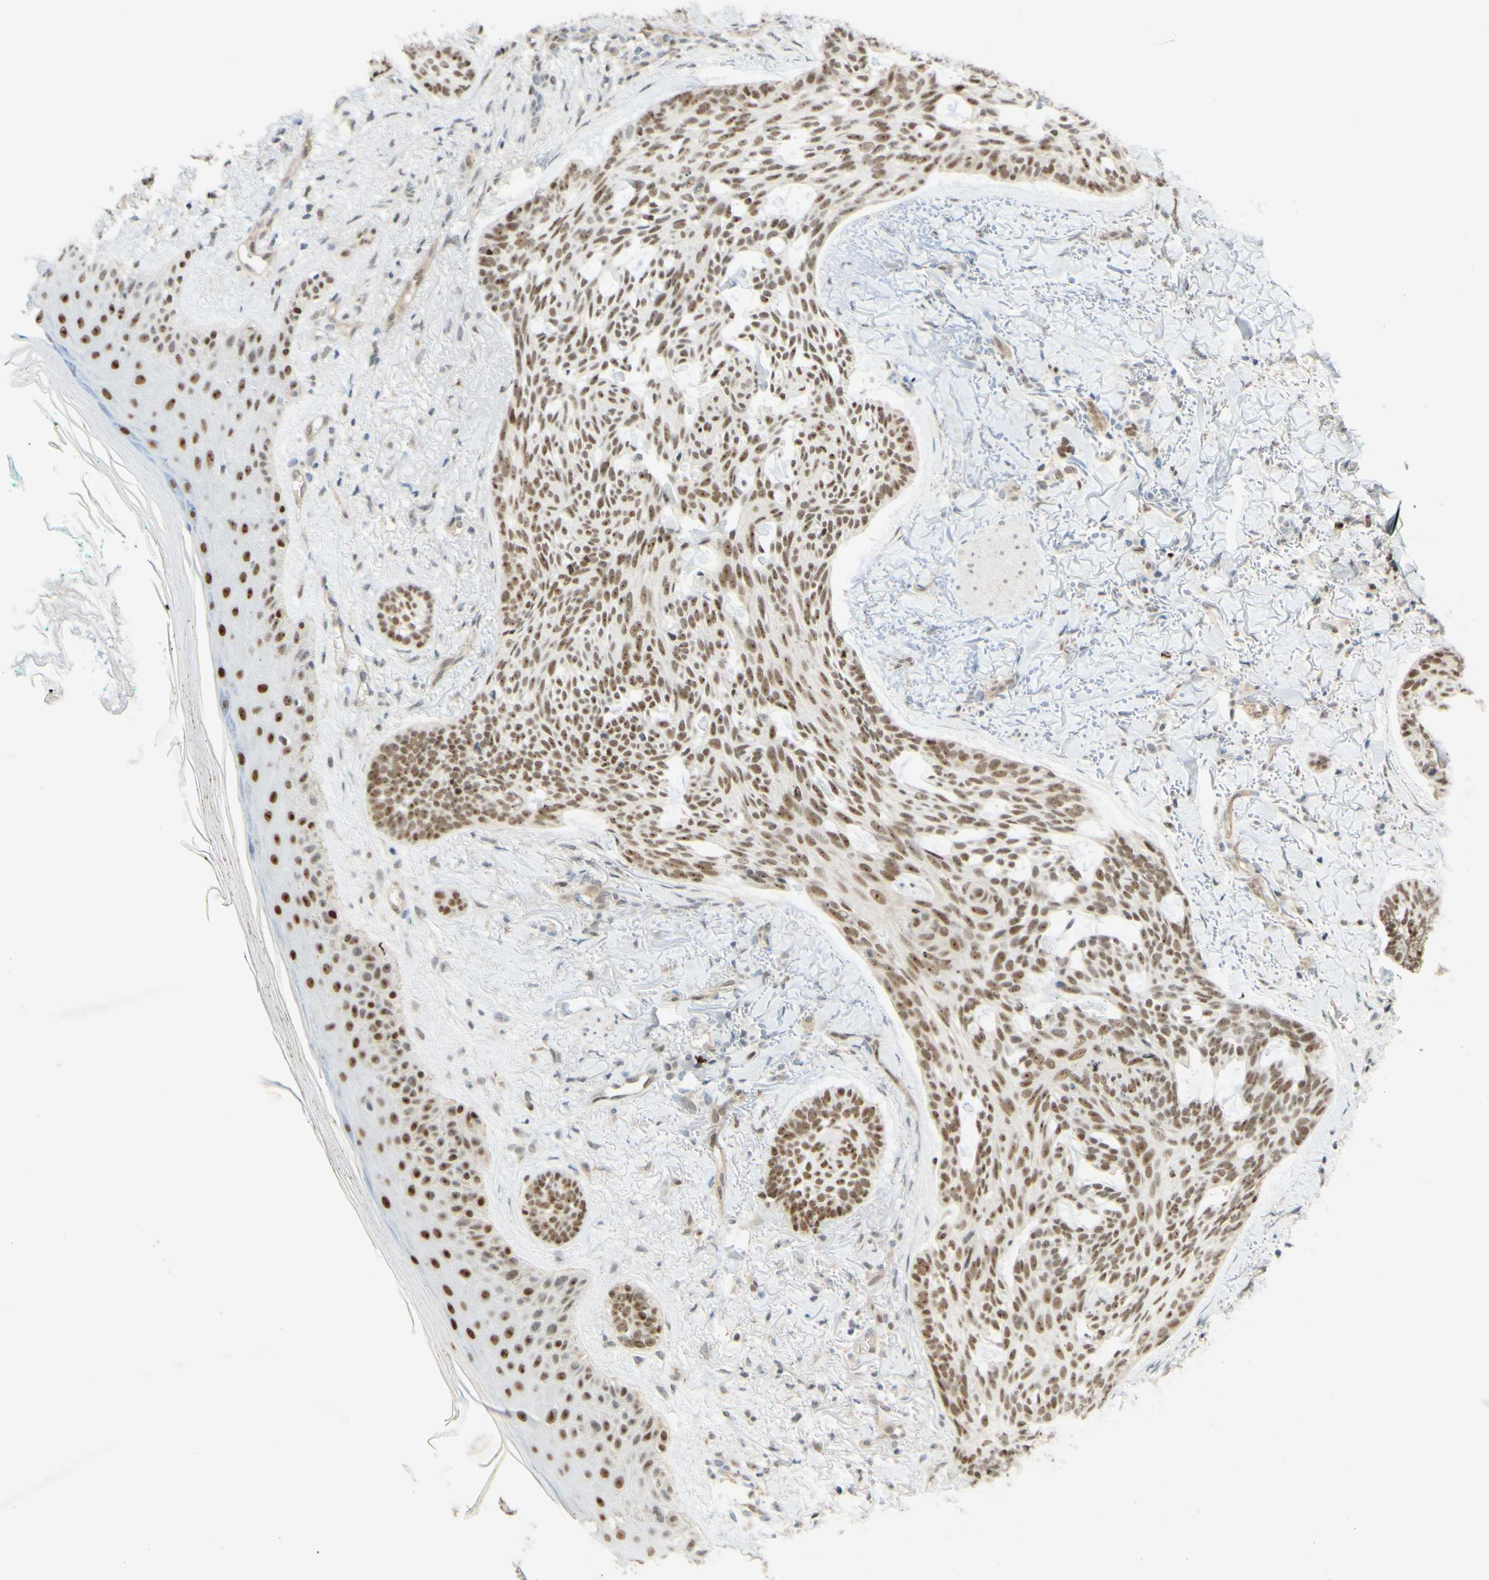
{"staining": {"intensity": "moderate", "quantity": ">75%", "location": "nuclear"}, "tissue": "skin cancer", "cell_type": "Tumor cells", "image_type": "cancer", "snomed": [{"axis": "morphology", "description": "Basal cell carcinoma"}, {"axis": "topography", "description": "Skin"}], "caption": "An image showing moderate nuclear positivity in about >75% of tumor cells in basal cell carcinoma (skin), as visualized by brown immunohistochemical staining.", "gene": "POLB", "patient": {"sex": "male", "age": 43}}